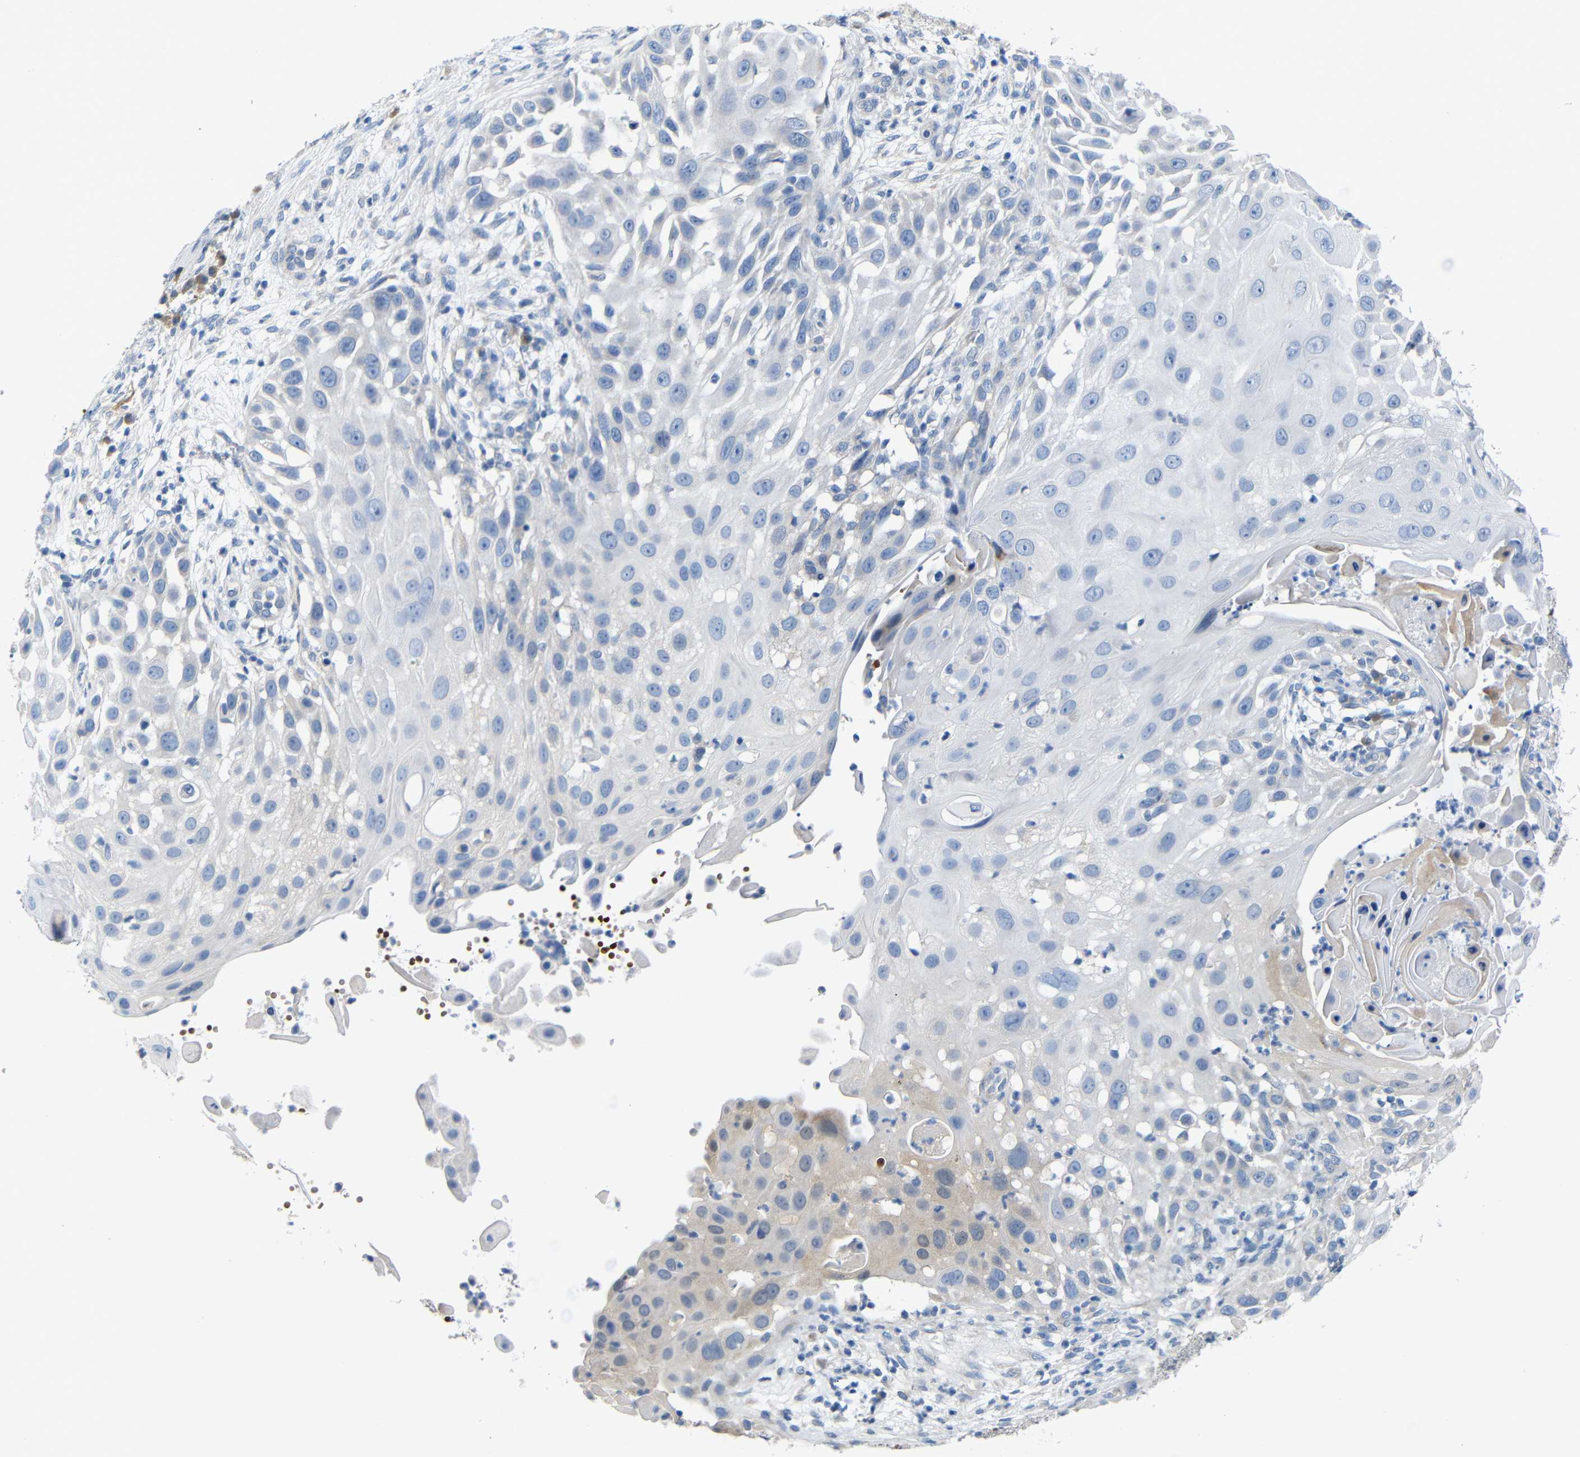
{"staining": {"intensity": "negative", "quantity": "none", "location": "none"}, "tissue": "skin cancer", "cell_type": "Tumor cells", "image_type": "cancer", "snomed": [{"axis": "morphology", "description": "Squamous cell carcinoma, NOS"}, {"axis": "topography", "description": "Skin"}], "caption": "Tumor cells are negative for protein expression in human squamous cell carcinoma (skin). (DAB (3,3'-diaminobenzidine) IHC visualized using brightfield microscopy, high magnification).", "gene": "TBC1D32", "patient": {"sex": "female", "age": 44}}